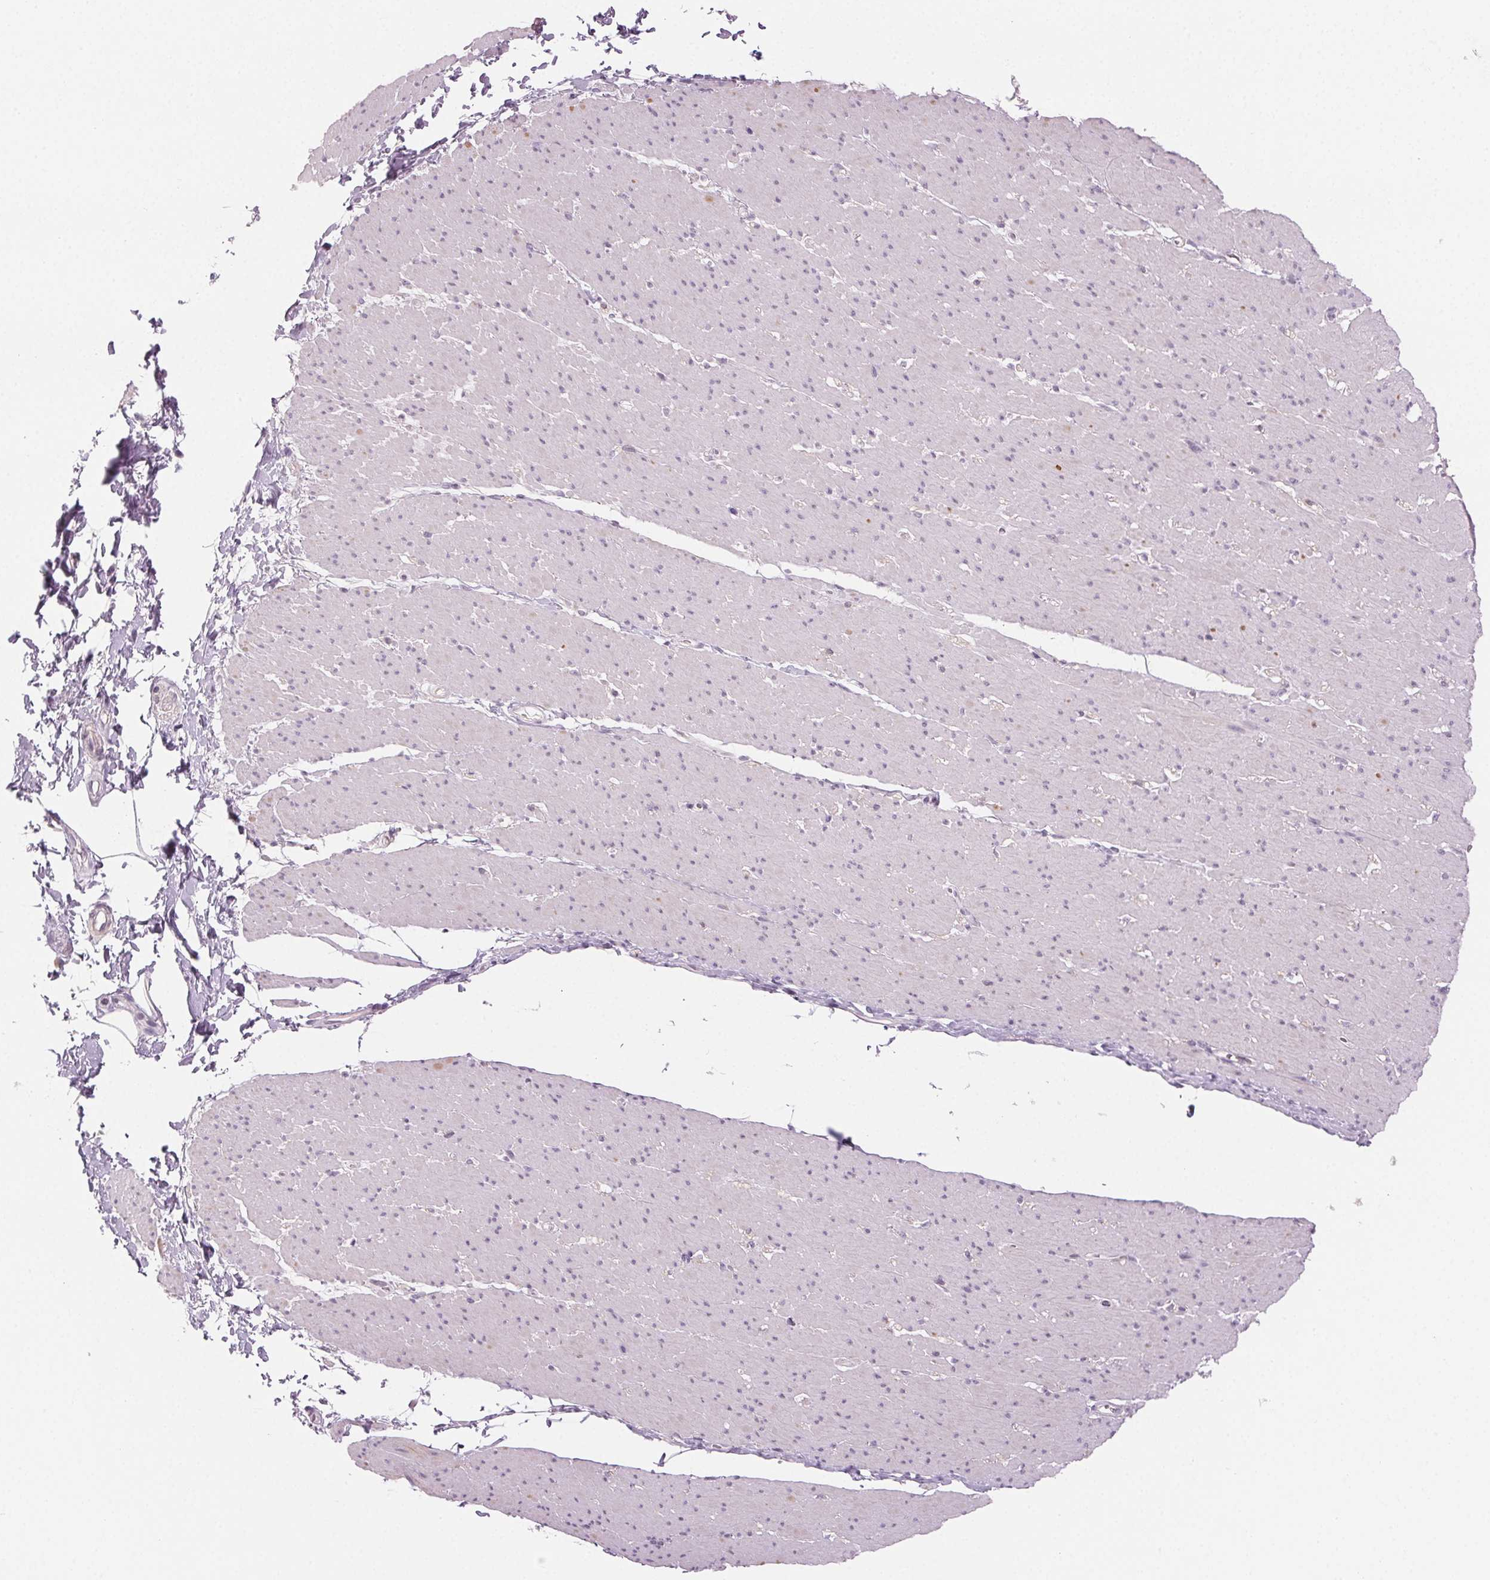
{"staining": {"intensity": "negative", "quantity": "none", "location": "none"}, "tissue": "smooth muscle", "cell_type": "Smooth muscle cells", "image_type": "normal", "snomed": [{"axis": "morphology", "description": "Normal tissue, NOS"}, {"axis": "topography", "description": "Smooth muscle"}, {"axis": "topography", "description": "Rectum"}], "caption": "Immunohistochemistry photomicrograph of normal smooth muscle: human smooth muscle stained with DAB (3,3'-diaminobenzidine) reveals no significant protein staining in smooth muscle cells. (Immunohistochemistry (ihc), brightfield microscopy, high magnification).", "gene": "HSF5", "patient": {"sex": "male", "age": 53}}